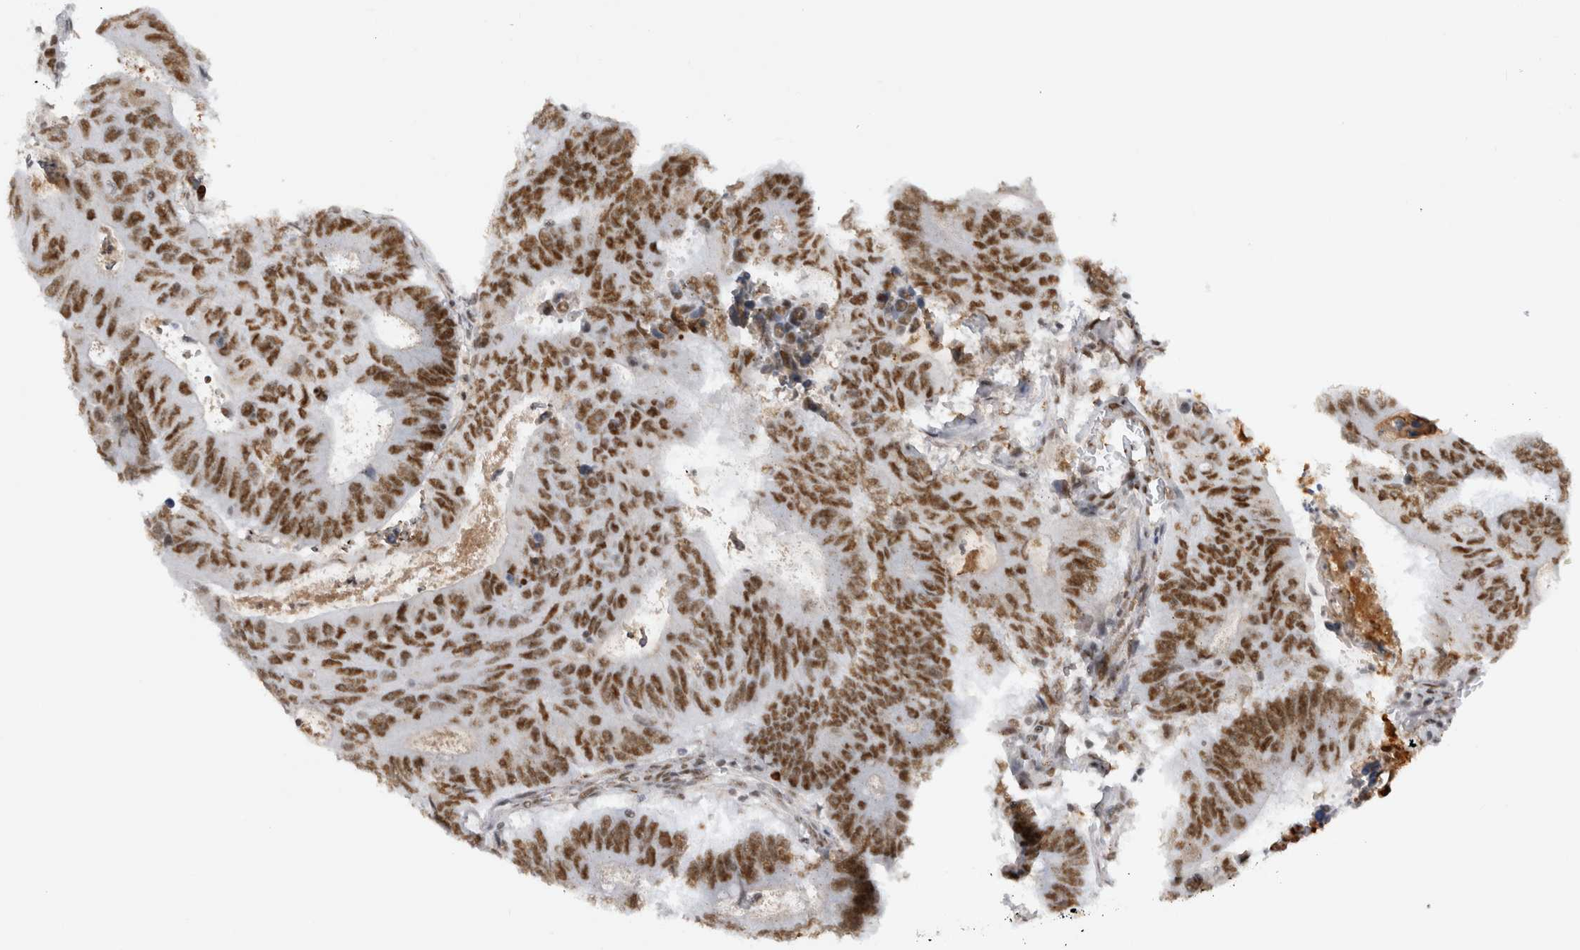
{"staining": {"intensity": "moderate", "quantity": ">75%", "location": "nuclear"}, "tissue": "colorectal cancer", "cell_type": "Tumor cells", "image_type": "cancer", "snomed": [{"axis": "morphology", "description": "Adenocarcinoma, NOS"}, {"axis": "topography", "description": "Colon"}], "caption": "Immunohistochemistry (IHC) photomicrograph of neoplastic tissue: human colorectal cancer stained using IHC demonstrates medium levels of moderate protein expression localized specifically in the nuclear of tumor cells, appearing as a nuclear brown color.", "gene": "EYA2", "patient": {"sex": "male", "age": 87}}